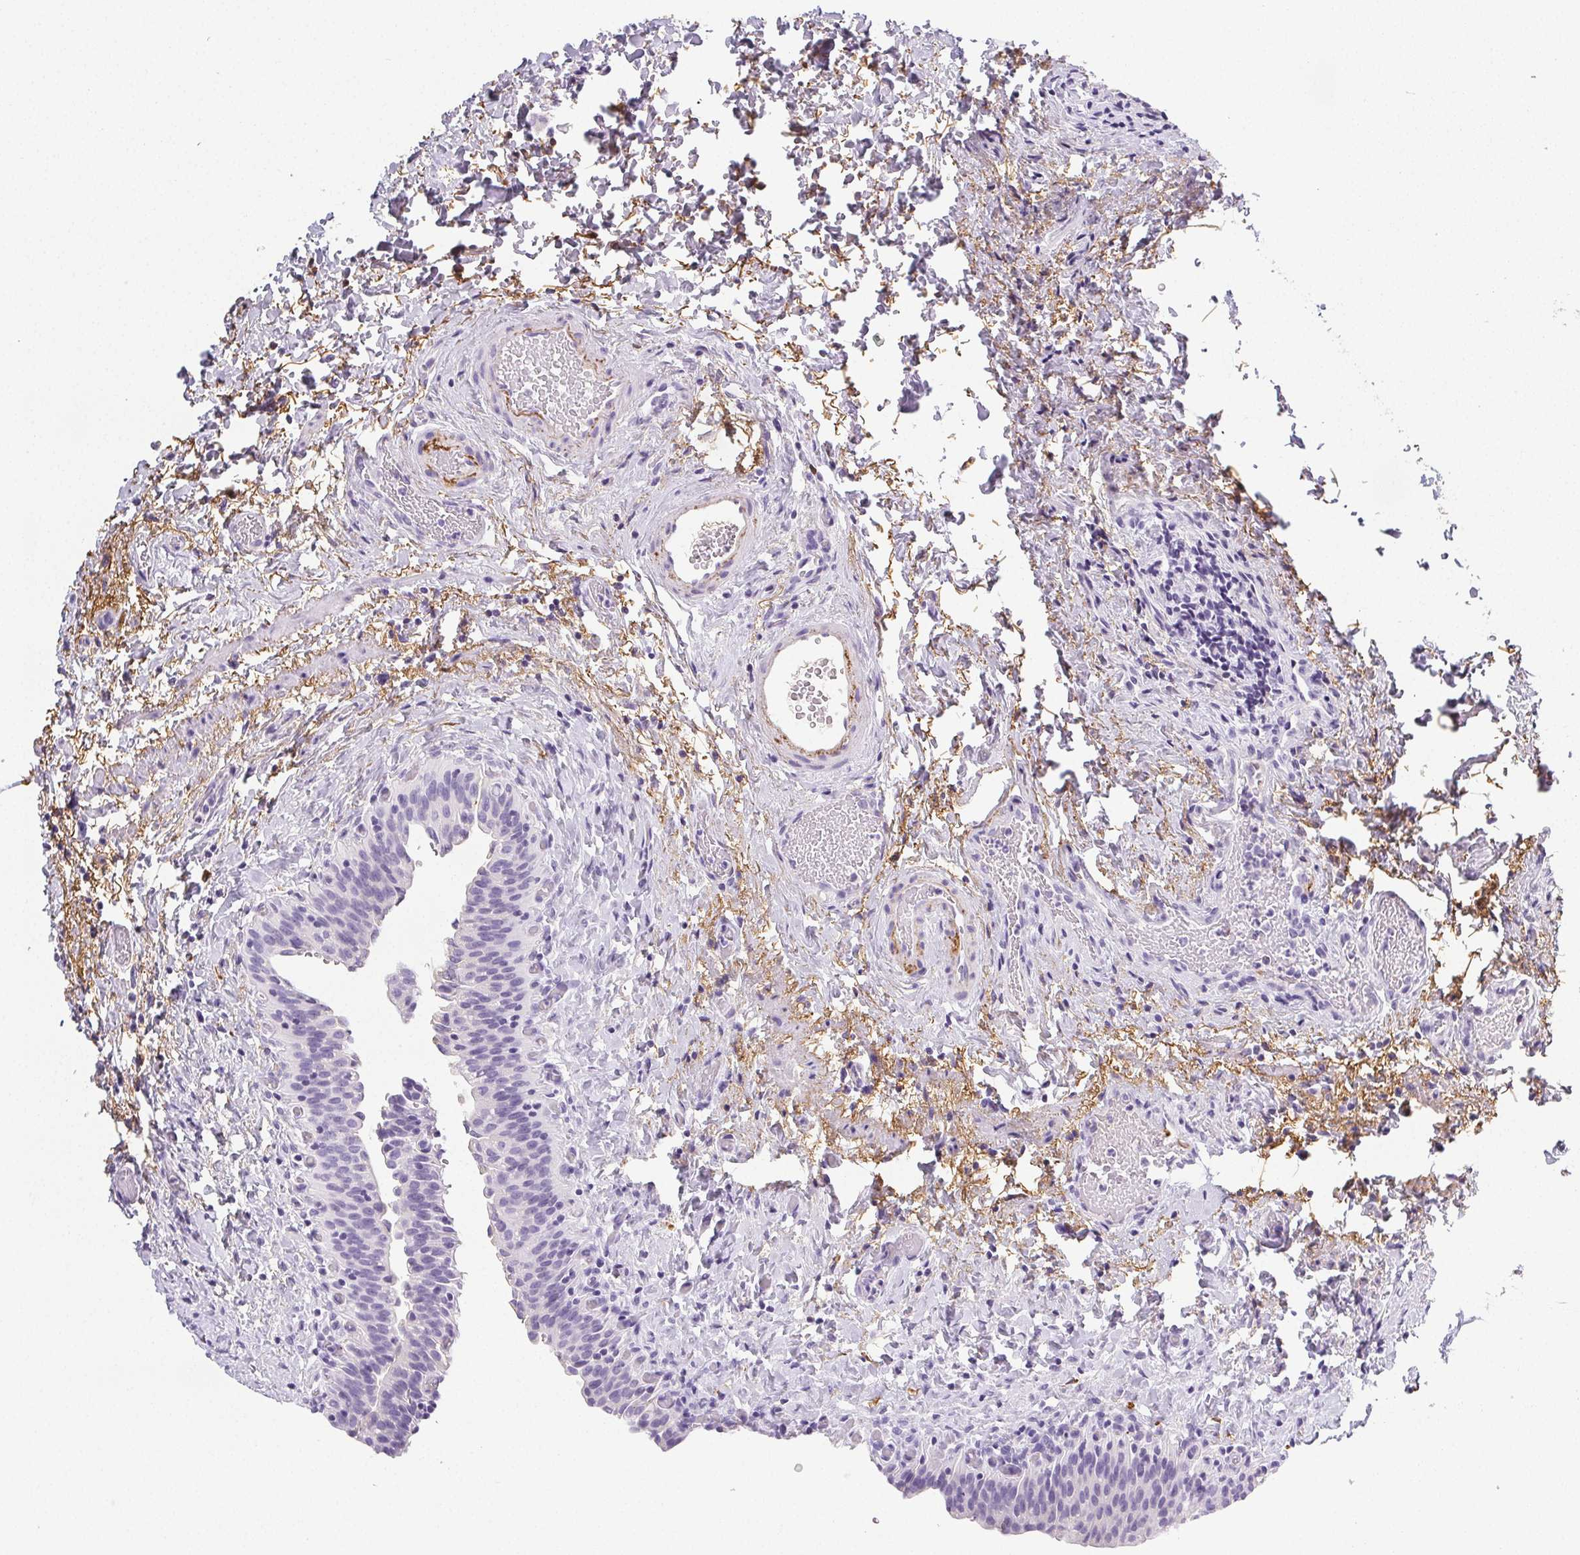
{"staining": {"intensity": "negative", "quantity": "none", "location": "none"}, "tissue": "urinary bladder", "cell_type": "Urothelial cells", "image_type": "normal", "snomed": [{"axis": "morphology", "description": "Normal tissue, NOS"}, {"axis": "topography", "description": "Urinary bladder"}], "caption": "High magnification brightfield microscopy of normal urinary bladder stained with DAB (3,3'-diaminobenzidine) (brown) and counterstained with hematoxylin (blue): urothelial cells show no significant expression.", "gene": "VTN", "patient": {"sex": "male", "age": 56}}